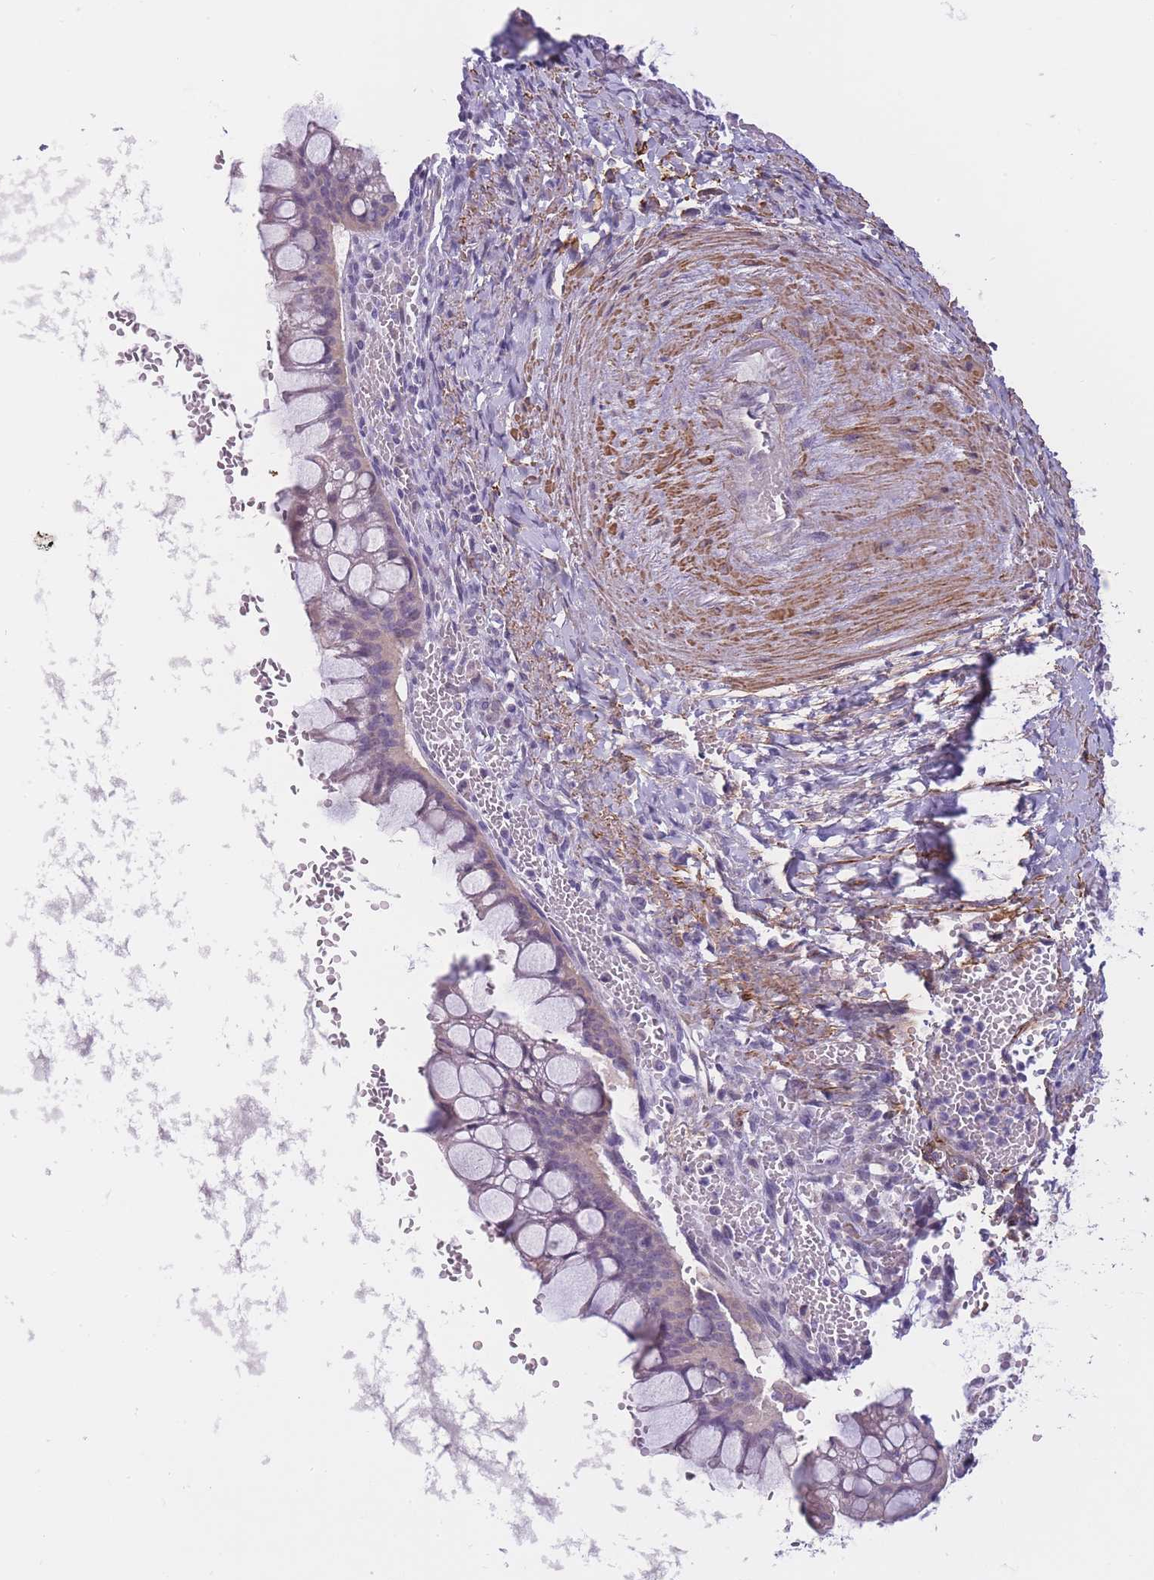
{"staining": {"intensity": "weak", "quantity": "25%-75%", "location": "cytoplasmic/membranous"}, "tissue": "ovarian cancer", "cell_type": "Tumor cells", "image_type": "cancer", "snomed": [{"axis": "morphology", "description": "Cystadenocarcinoma, mucinous, NOS"}, {"axis": "topography", "description": "Ovary"}], "caption": "Mucinous cystadenocarcinoma (ovarian) stained with IHC demonstrates weak cytoplasmic/membranous expression in about 25%-75% of tumor cells.", "gene": "FAM124A", "patient": {"sex": "female", "age": 73}}